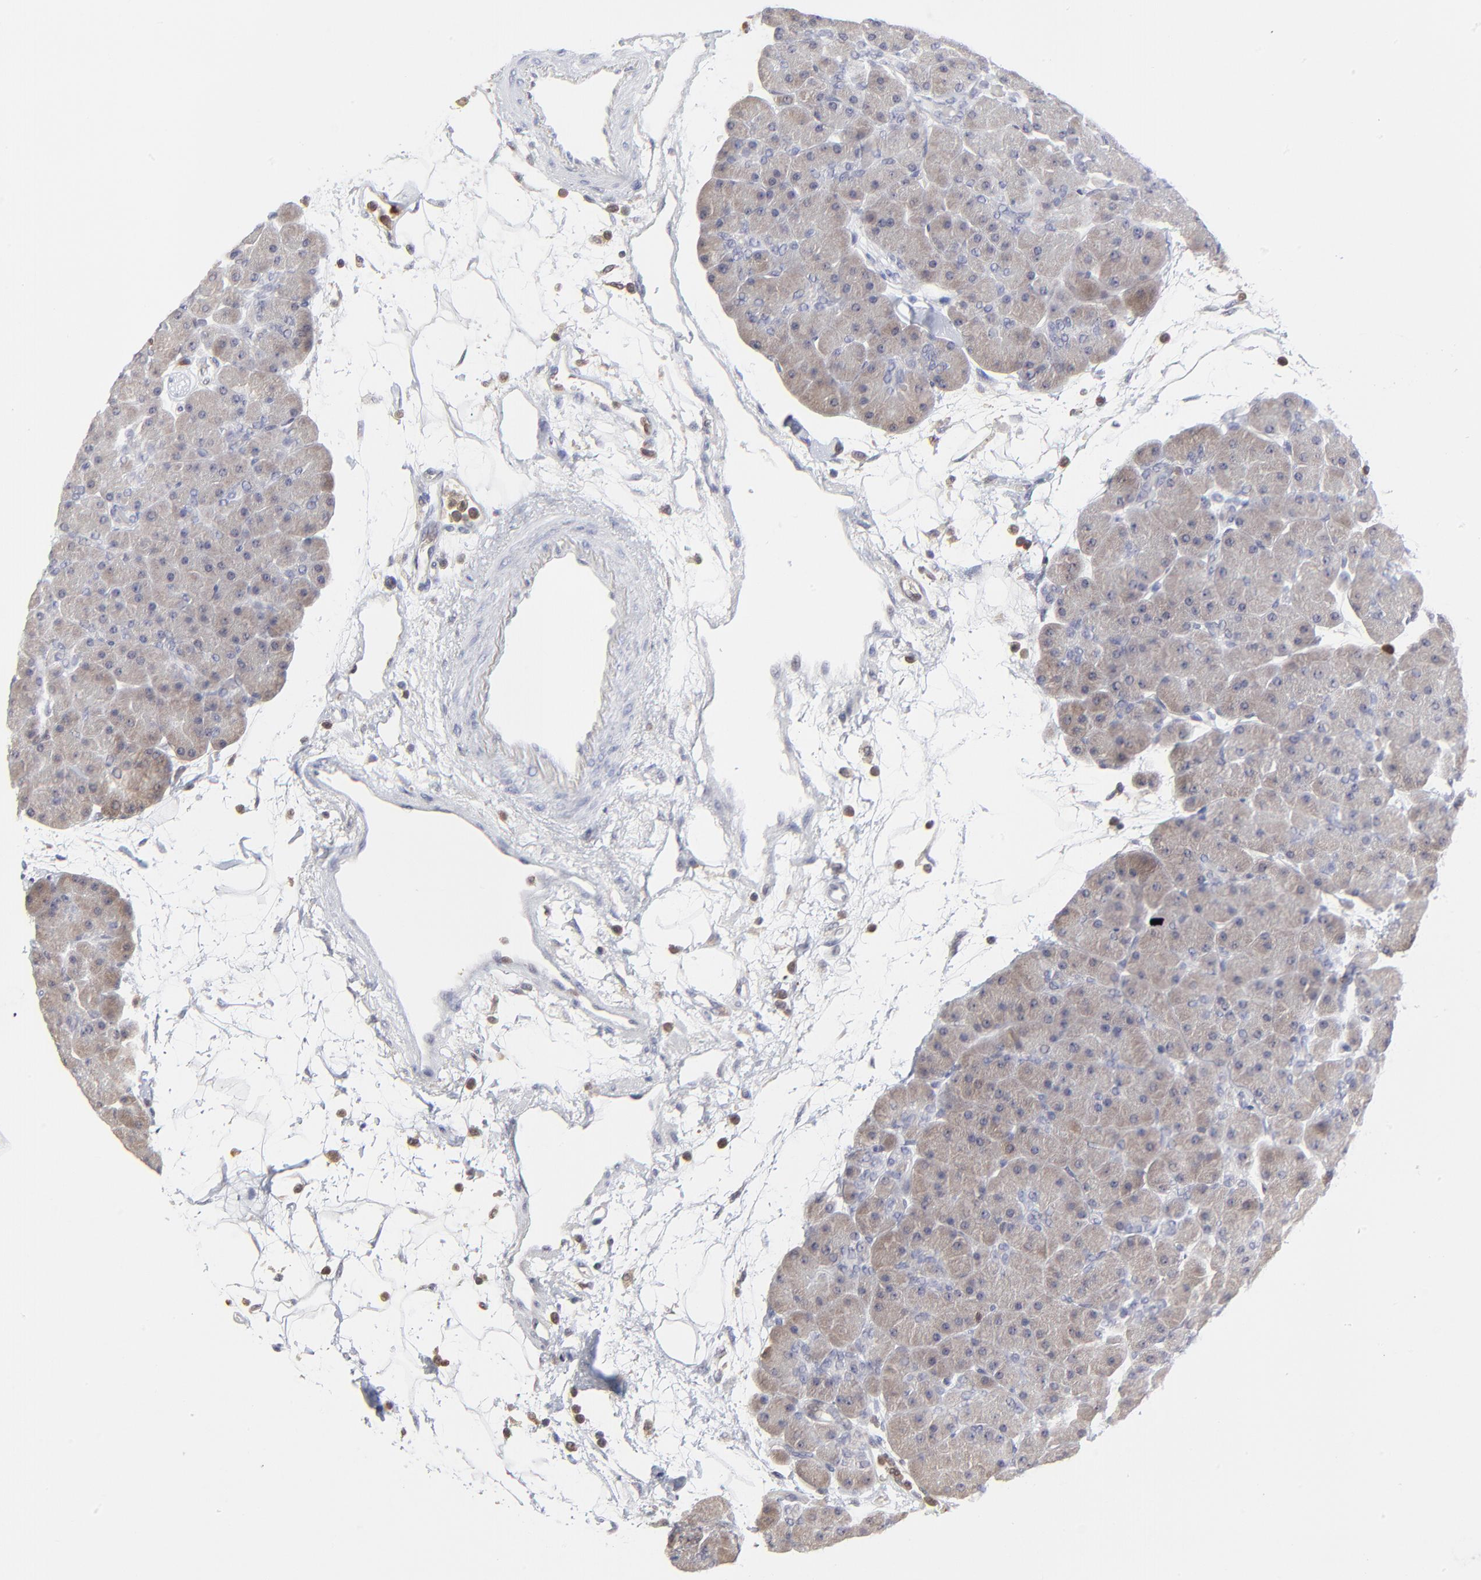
{"staining": {"intensity": "weak", "quantity": ">75%", "location": "cytoplasmic/membranous"}, "tissue": "pancreas", "cell_type": "Exocrine glandular cells", "image_type": "normal", "snomed": [{"axis": "morphology", "description": "Normal tissue, NOS"}, {"axis": "topography", "description": "Pancreas"}], "caption": "Immunohistochemical staining of normal pancreas reveals weak cytoplasmic/membranous protein expression in about >75% of exocrine glandular cells. Ihc stains the protein of interest in brown and the nuclei are stained blue.", "gene": "CASP3", "patient": {"sex": "male", "age": 66}}